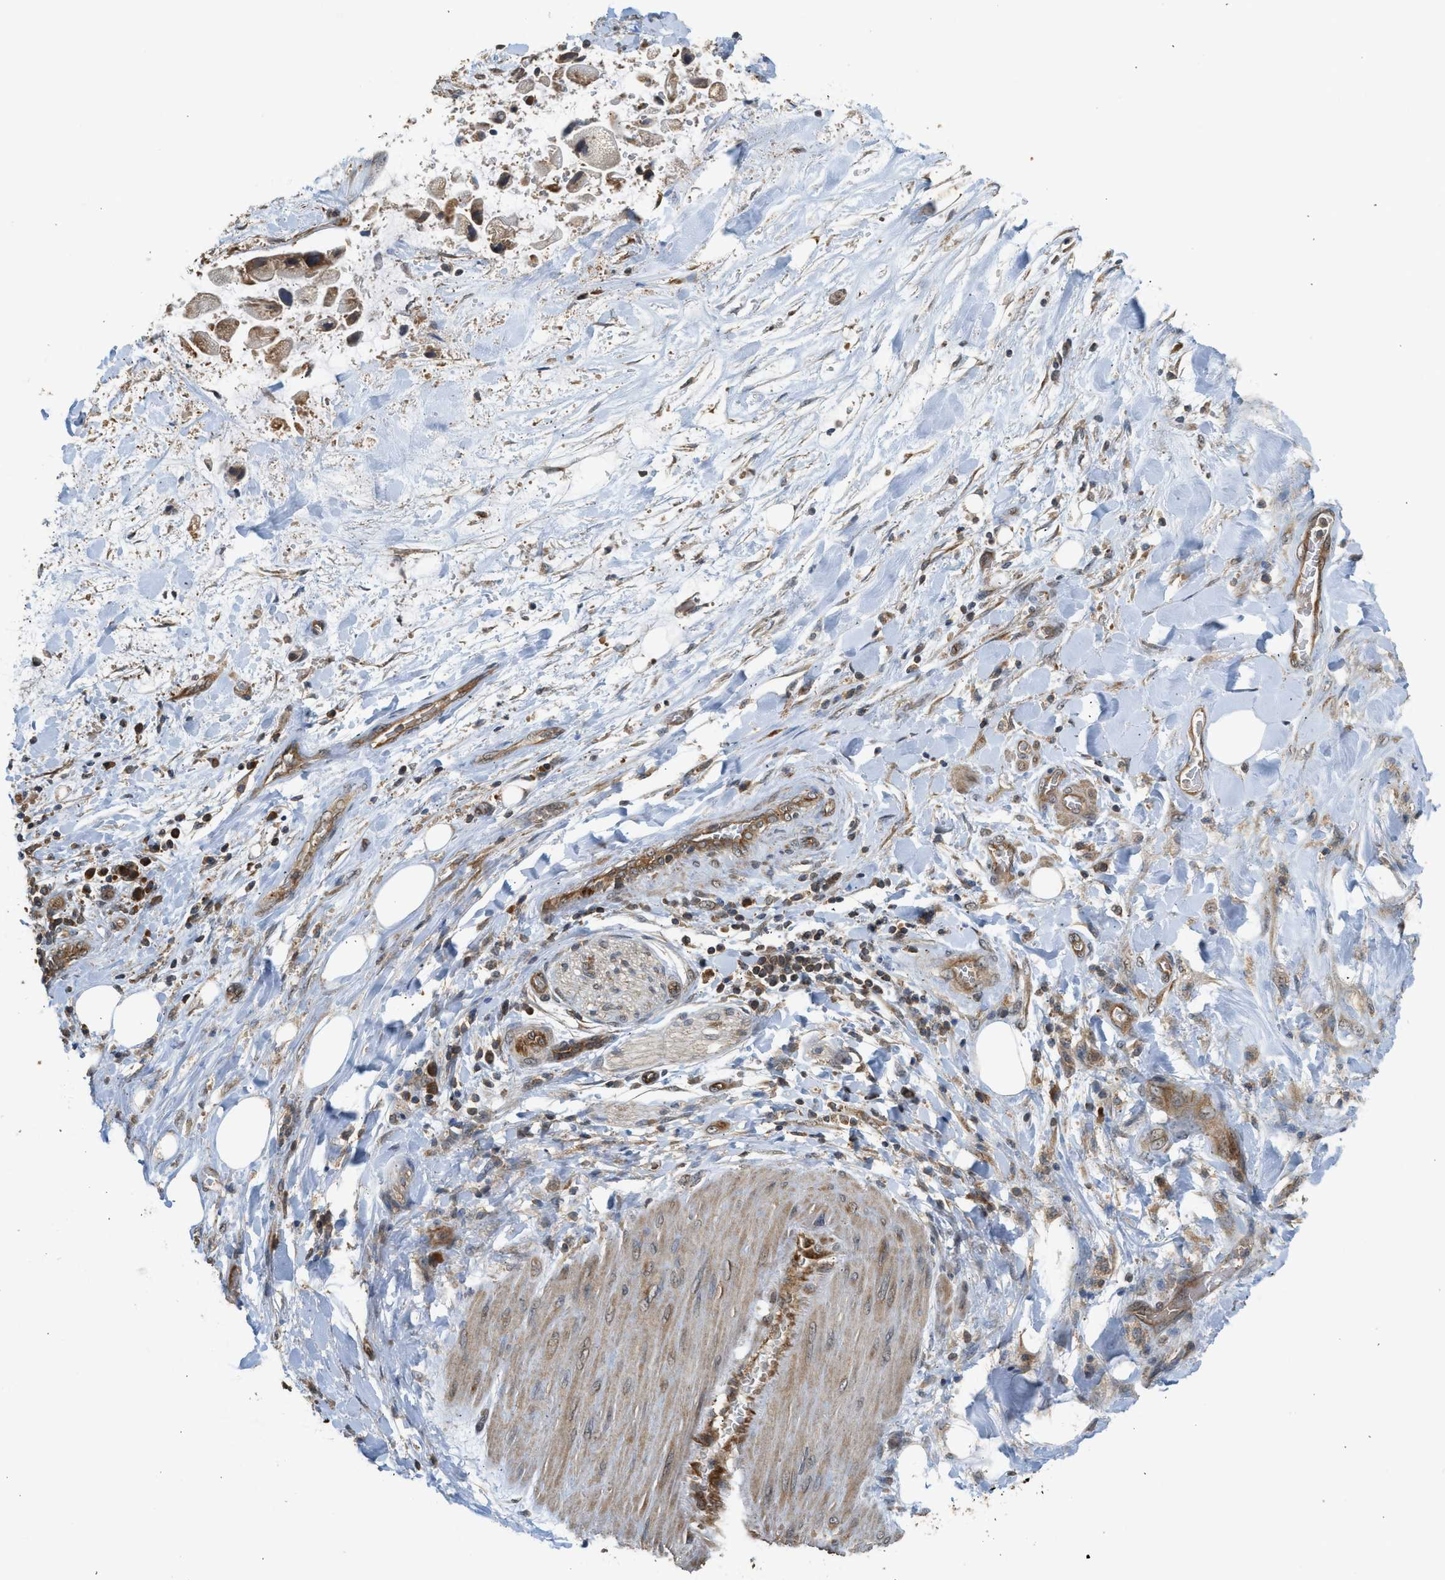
{"staining": {"intensity": "moderate", "quantity": ">75%", "location": "cytoplasmic/membranous"}, "tissue": "adipose tissue", "cell_type": "Adipocytes", "image_type": "normal", "snomed": [{"axis": "morphology", "description": "Normal tissue, NOS"}, {"axis": "morphology", "description": "Cholangiocarcinoma"}, {"axis": "topography", "description": "Liver"}, {"axis": "topography", "description": "Peripheral nerve tissue"}], "caption": "High-power microscopy captured an immunohistochemistry photomicrograph of benign adipose tissue, revealing moderate cytoplasmic/membranous expression in approximately >75% of adipocytes.", "gene": "HIP1R", "patient": {"sex": "male", "age": 50}}